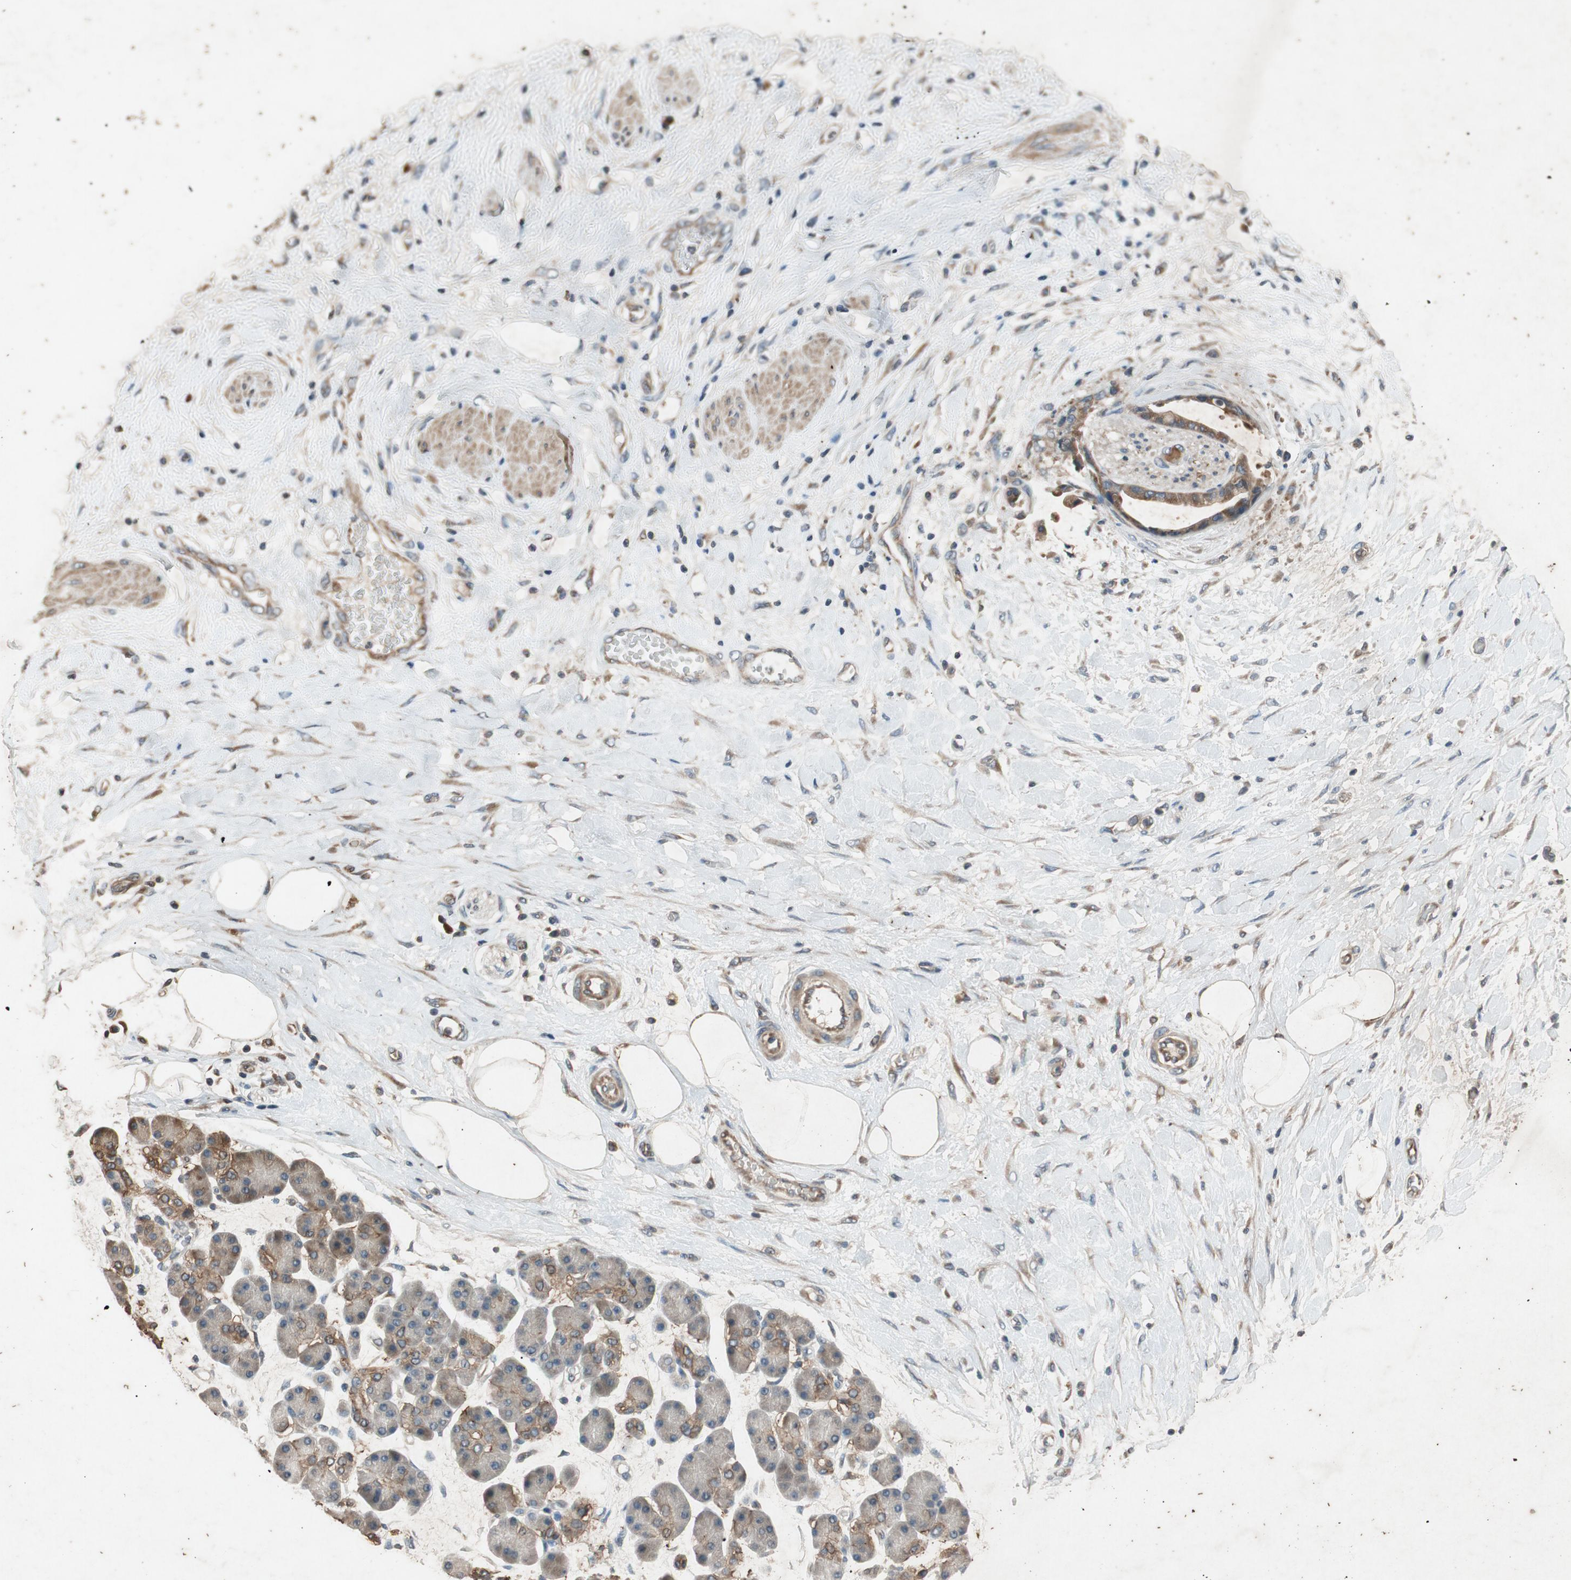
{"staining": {"intensity": "moderate", "quantity": ">75%", "location": "cytoplasmic/membranous"}, "tissue": "pancreatic cancer", "cell_type": "Tumor cells", "image_type": "cancer", "snomed": [{"axis": "morphology", "description": "Adenocarcinoma, NOS"}, {"axis": "morphology", "description": "Adenocarcinoma, metastatic, NOS"}, {"axis": "topography", "description": "Lymph node"}, {"axis": "topography", "description": "Pancreas"}, {"axis": "topography", "description": "Duodenum"}], "caption": "The immunohistochemical stain labels moderate cytoplasmic/membranous expression in tumor cells of pancreatic cancer tissue.", "gene": "ATP2C1", "patient": {"sex": "female", "age": 64}}